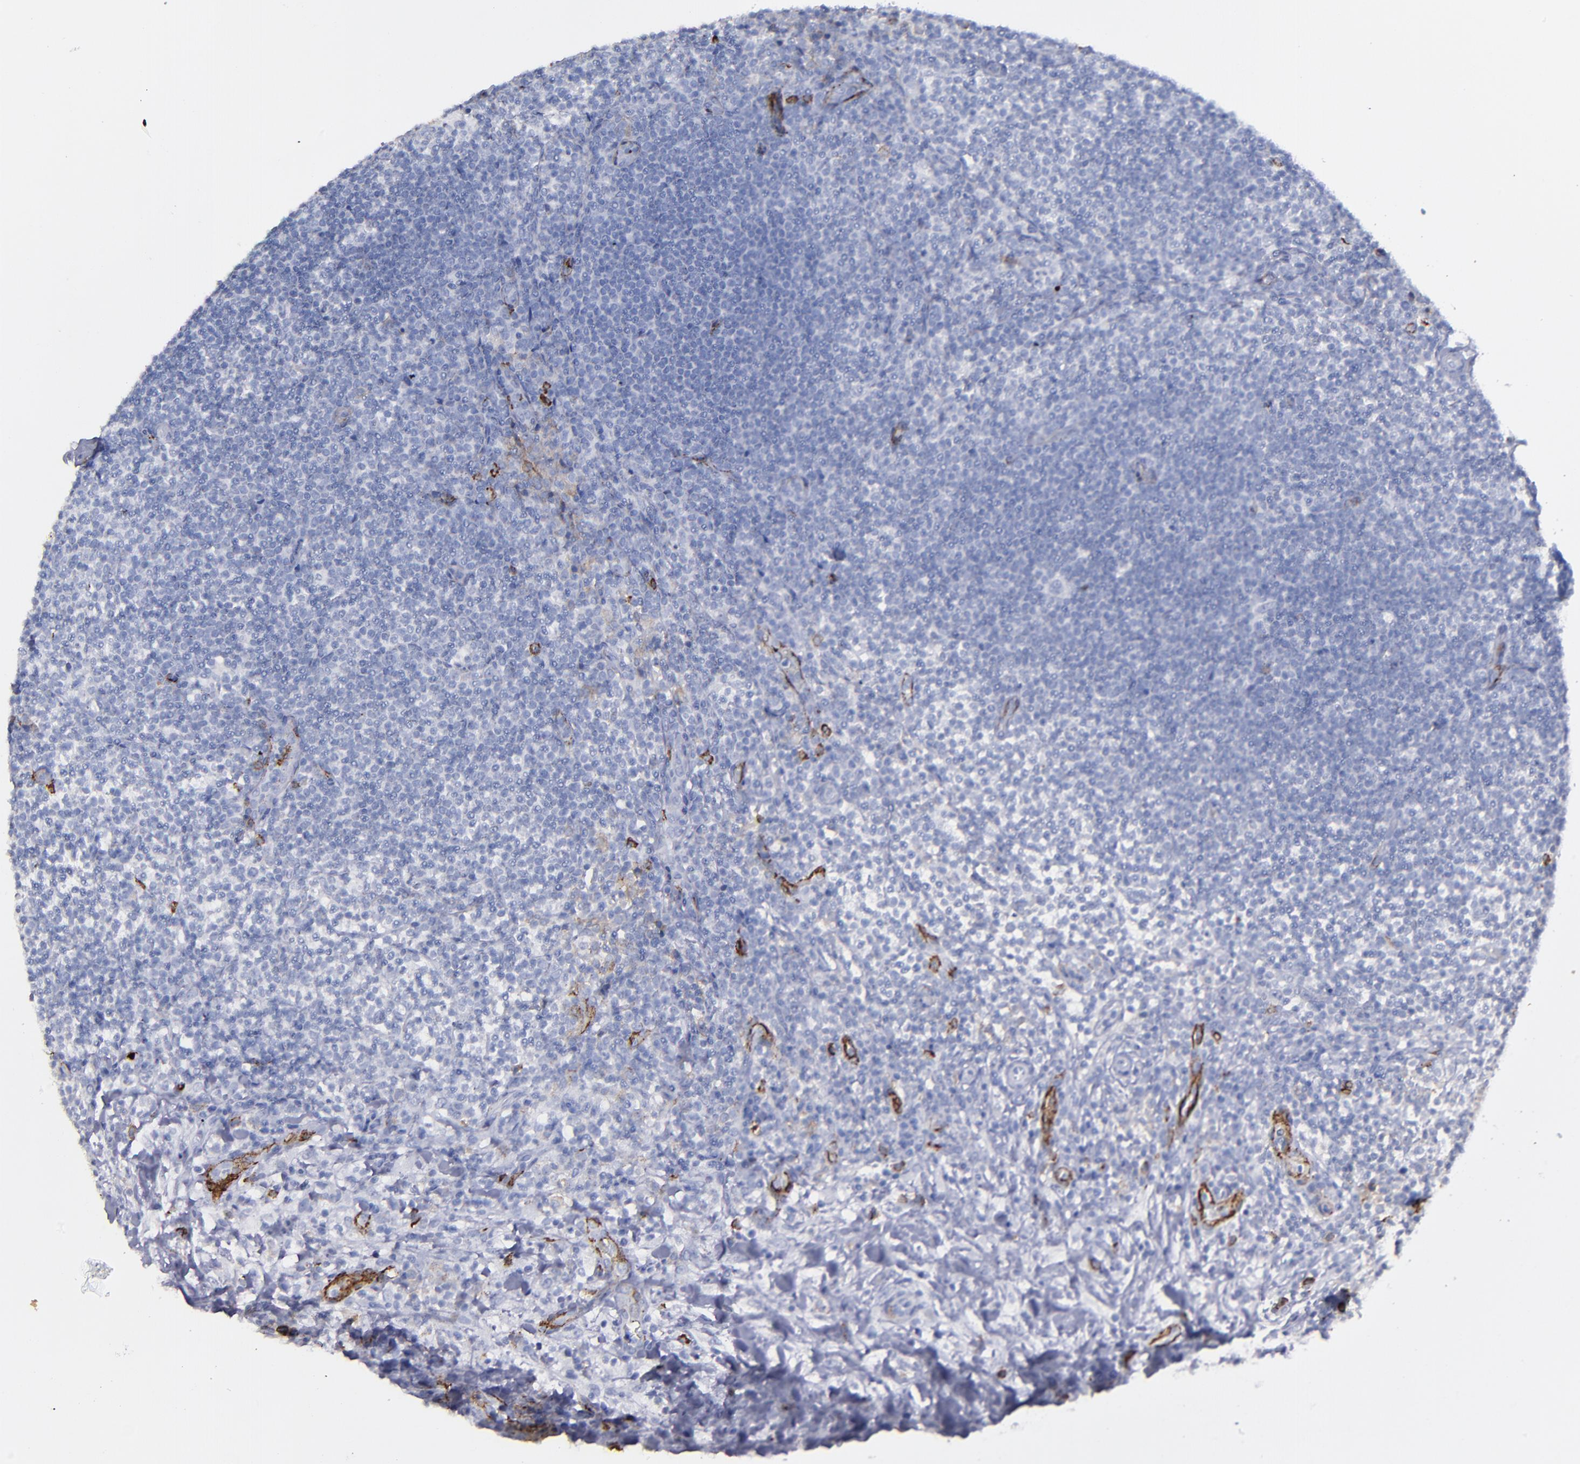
{"staining": {"intensity": "negative", "quantity": "none", "location": "none"}, "tissue": "lymphoma", "cell_type": "Tumor cells", "image_type": "cancer", "snomed": [{"axis": "morphology", "description": "Malignant lymphoma, non-Hodgkin's type, Low grade"}, {"axis": "topography", "description": "Lymph node"}], "caption": "This micrograph is of malignant lymphoma, non-Hodgkin's type (low-grade) stained with IHC to label a protein in brown with the nuclei are counter-stained blue. There is no positivity in tumor cells.", "gene": "CD36", "patient": {"sex": "female", "age": 76}}